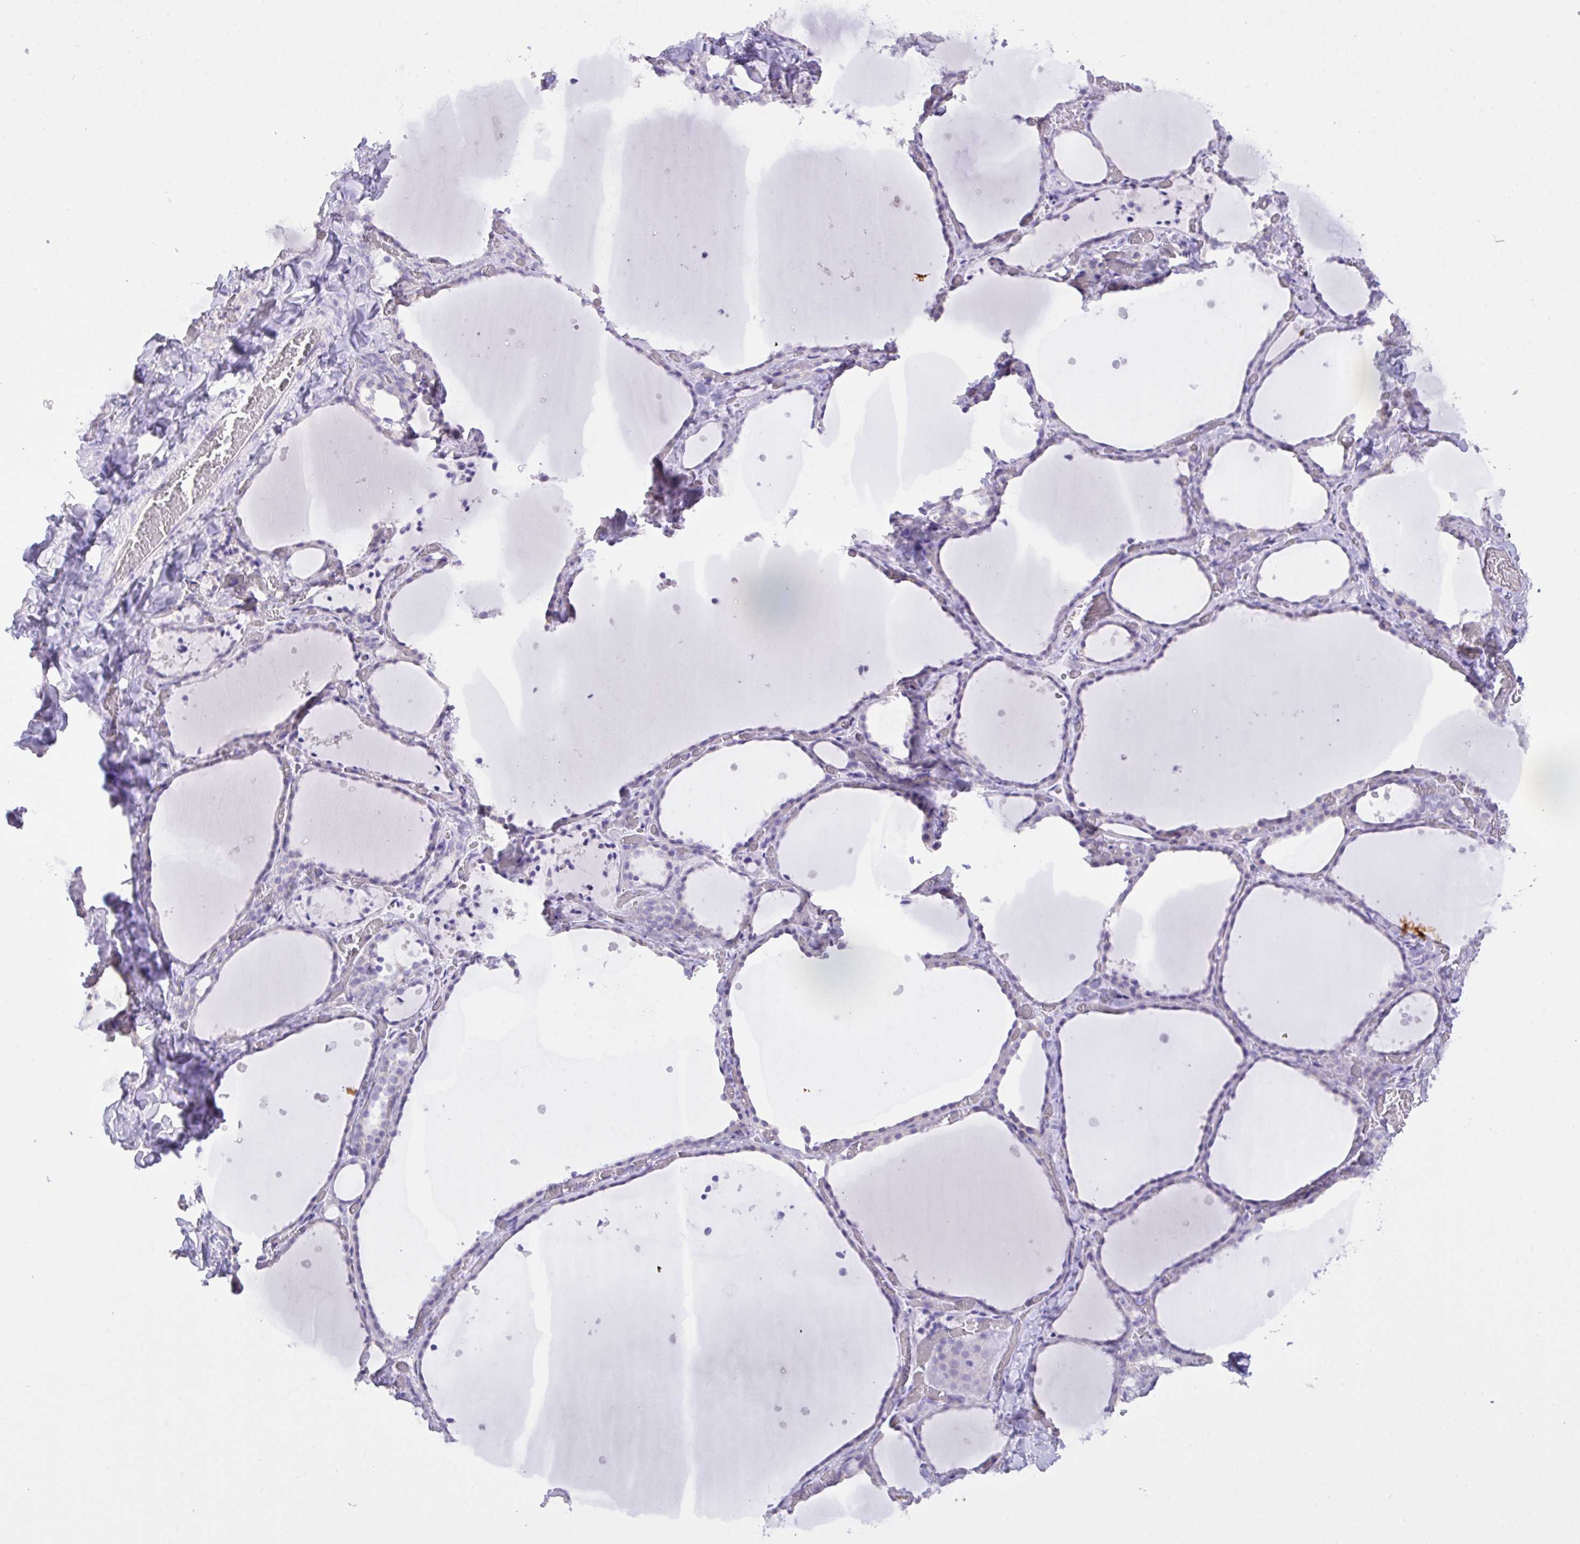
{"staining": {"intensity": "negative", "quantity": "none", "location": "none"}, "tissue": "thyroid gland", "cell_type": "Glandular cells", "image_type": "normal", "snomed": [{"axis": "morphology", "description": "Normal tissue, NOS"}, {"axis": "topography", "description": "Thyroid gland"}], "caption": "Human thyroid gland stained for a protein using immunohistochemistry (IHC) displays no staining in glandular cells.", "gene": "CST11", "patient": {"sex": "female", "age": 36}}